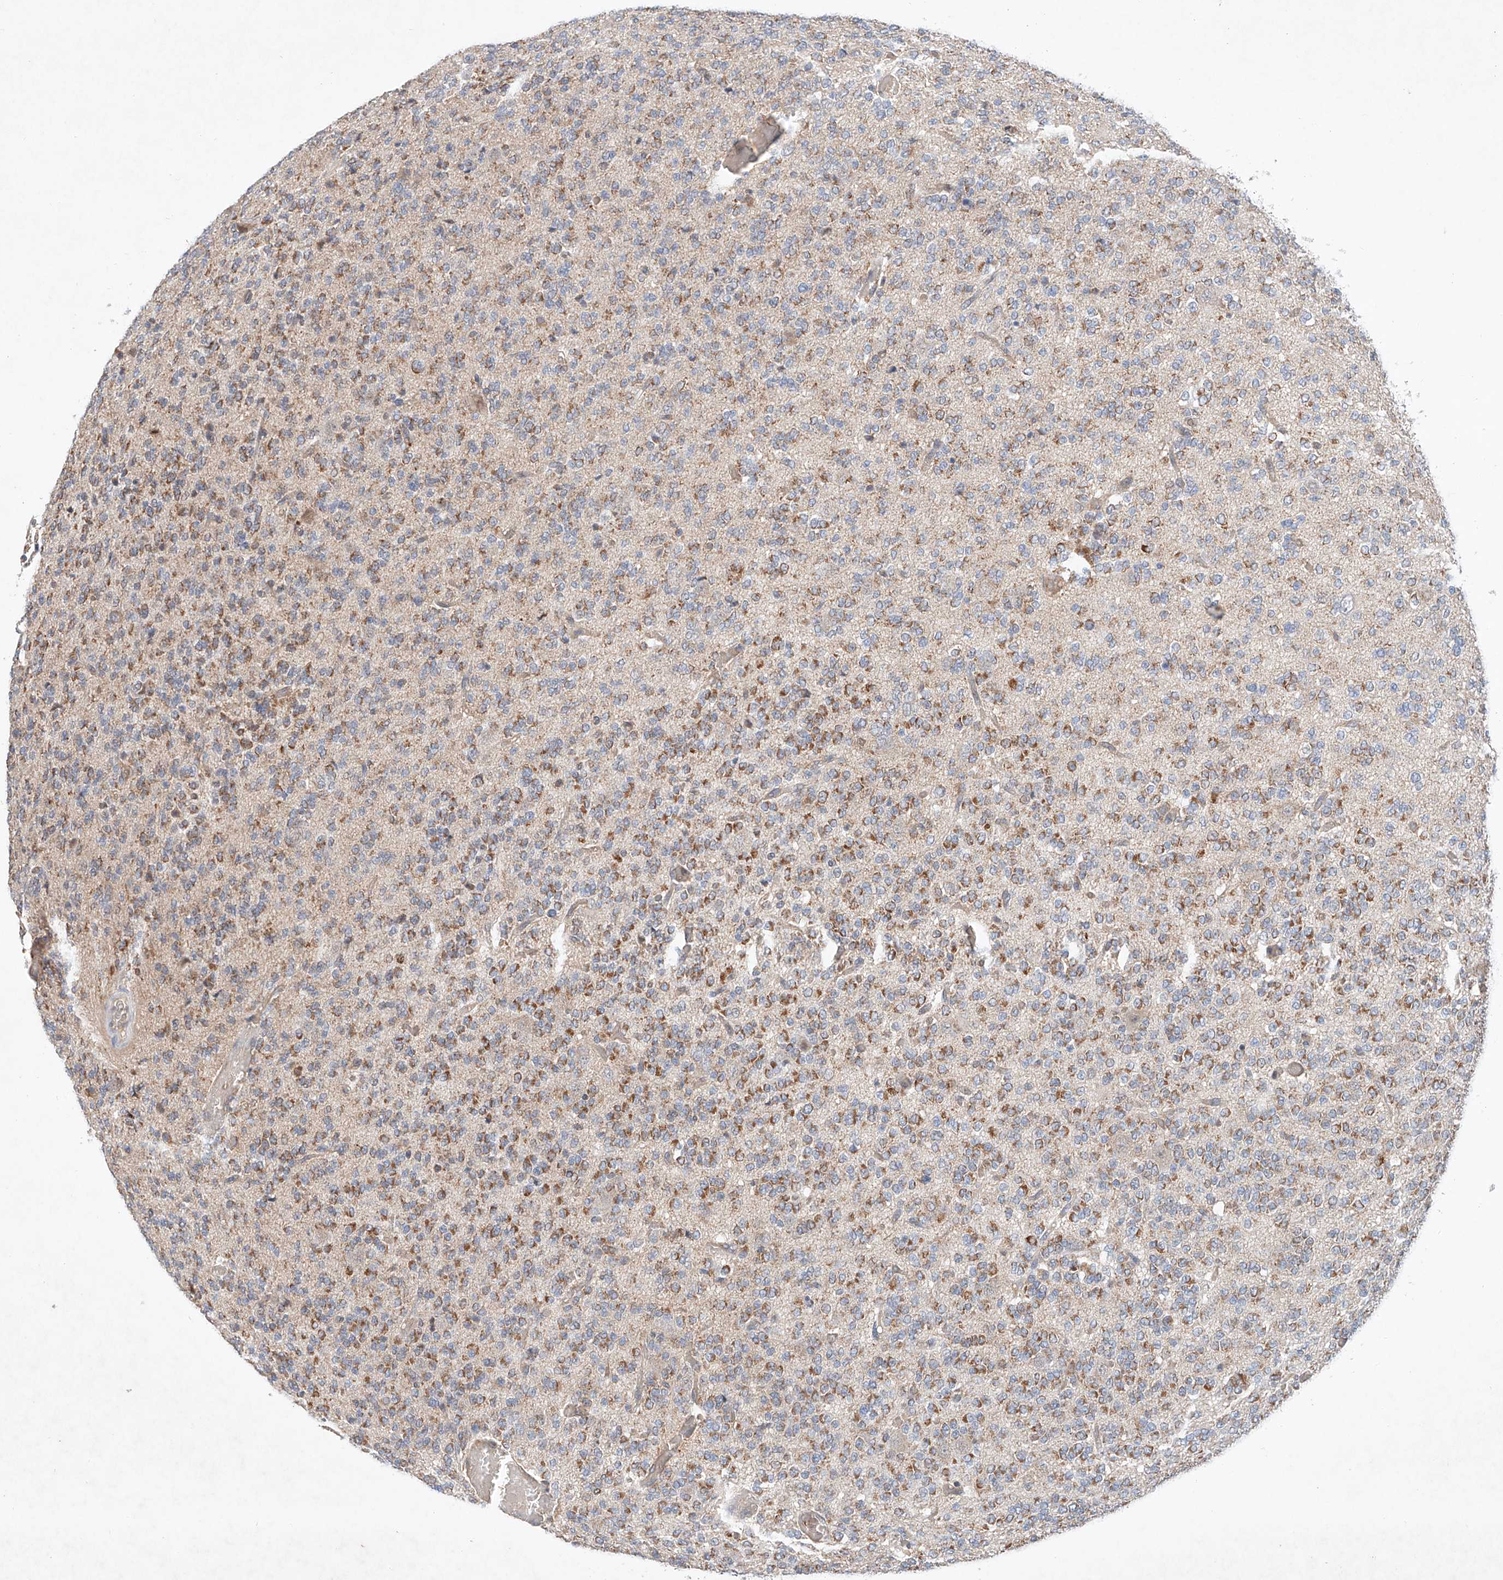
{"staining": {"intensity": "moderate", "quantity": ">75%", "location": "cytoplasmic/membranous"}, "tissue": "glioma", "cell_type": "Tumor cells", "image_type": "cancer", "snomed": [{"axis": "morphology", "description": "Glioma, malignant, Low grade"}, {"axis": "topography", "description": "Brain"}], "caption": "There is medium levels of moderate cytoplasmic/membranous positivity in tumor cells of glioma, as demonstrated by immunohistochemical staining (brown color).", "gene": "FASTK", "patient": {"sex": "male", "age": 38}}